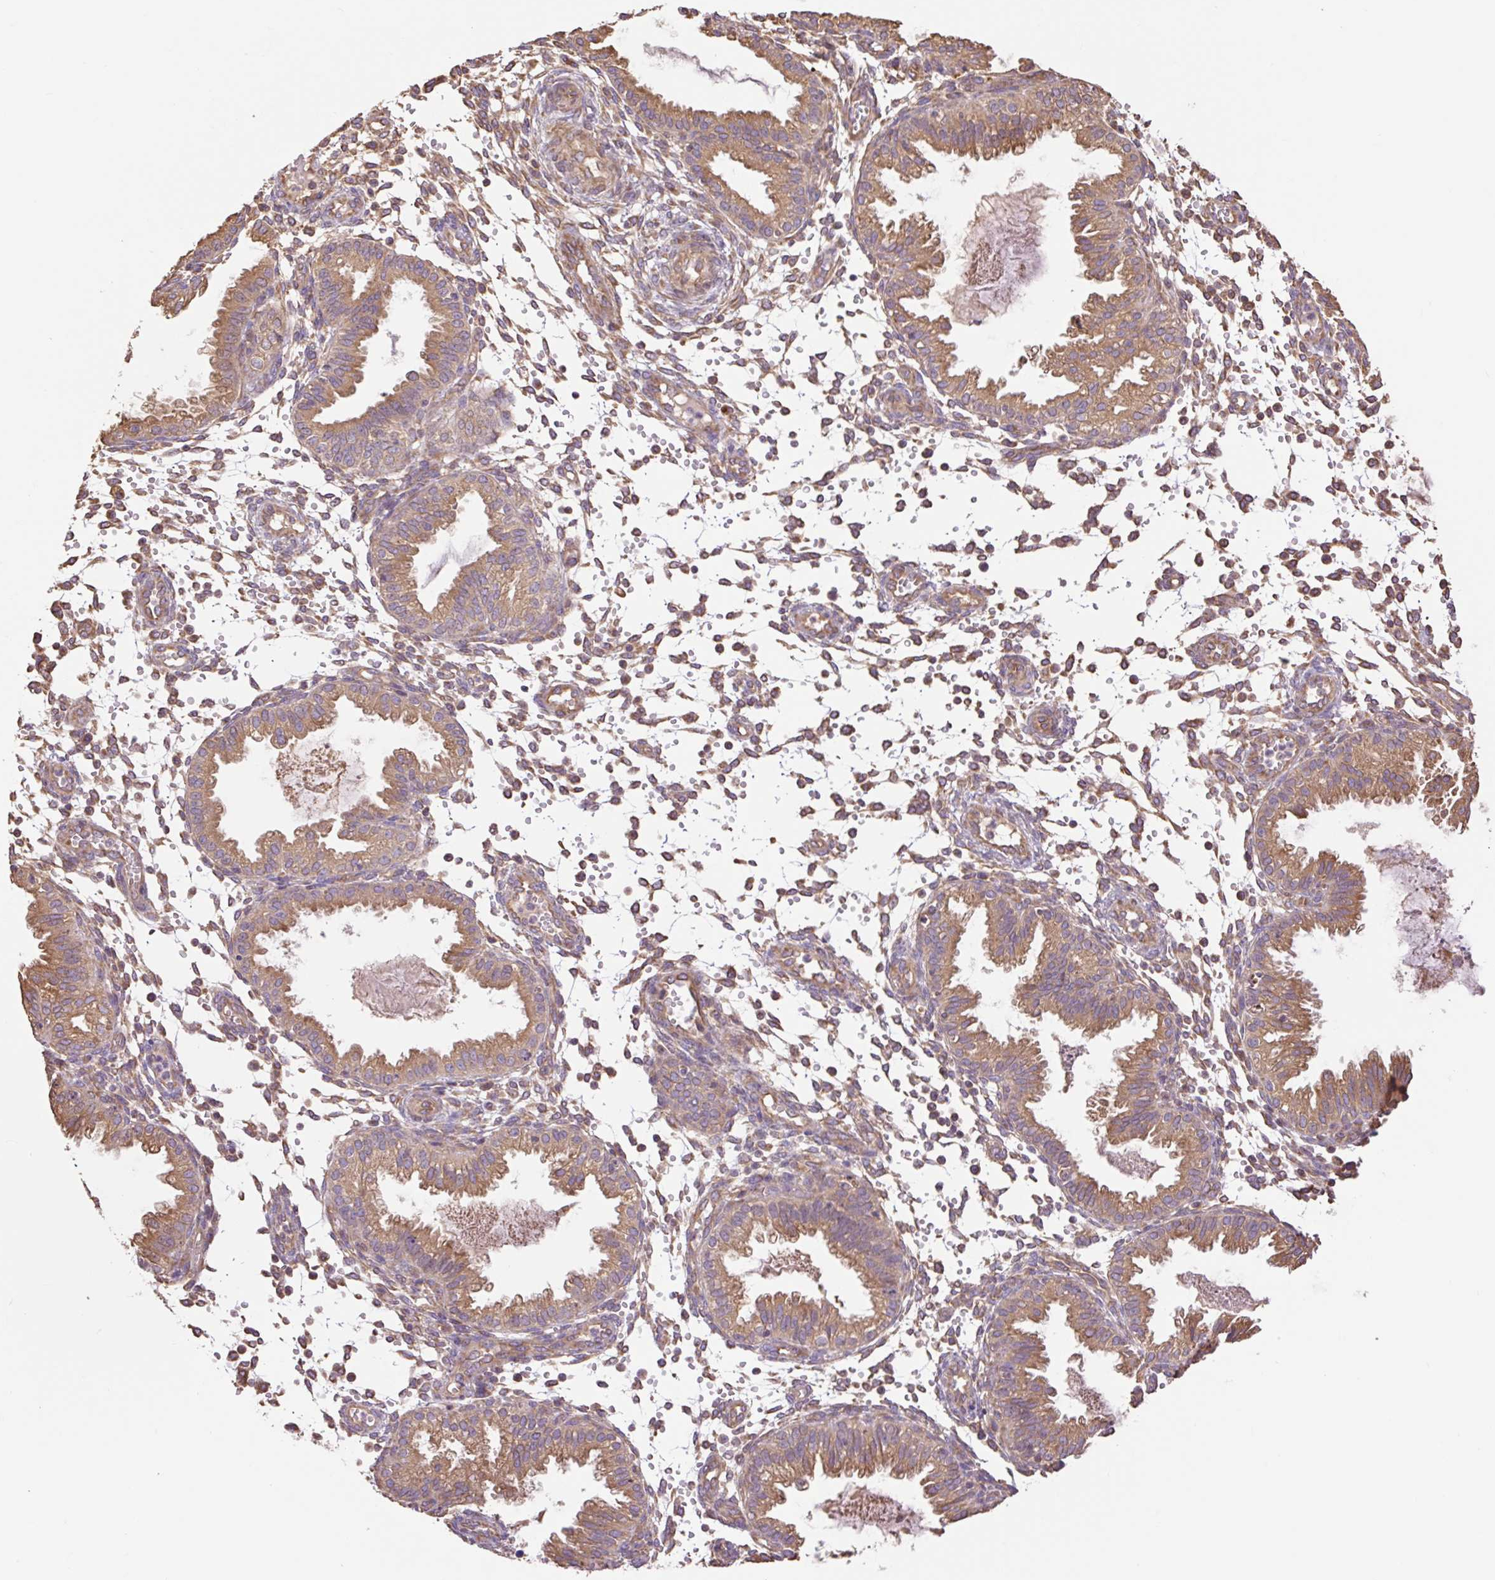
{"staining": {"intensity": "moderate", "quantity": "25%-75%", "location": "cytoplasmic/membranous"}, "tissue": "endometrium", "cell_type": "Cells in endometrial stroma", "image_type": "normal", "snomed": [{"axis": "morphology", "description": "Normal tissue, NOS"}, {"axis": "topography", "description": "Endometrium"}], "caption": "Immunohistochemical staining of benign human endometrium exhibits medium levels of moderate cytoplasmic/membranous expression in approximately 25%-75% of cells in endometrial stroma.", "gene": "DESI1", "patient": {"sex": "female", "age": 33}}